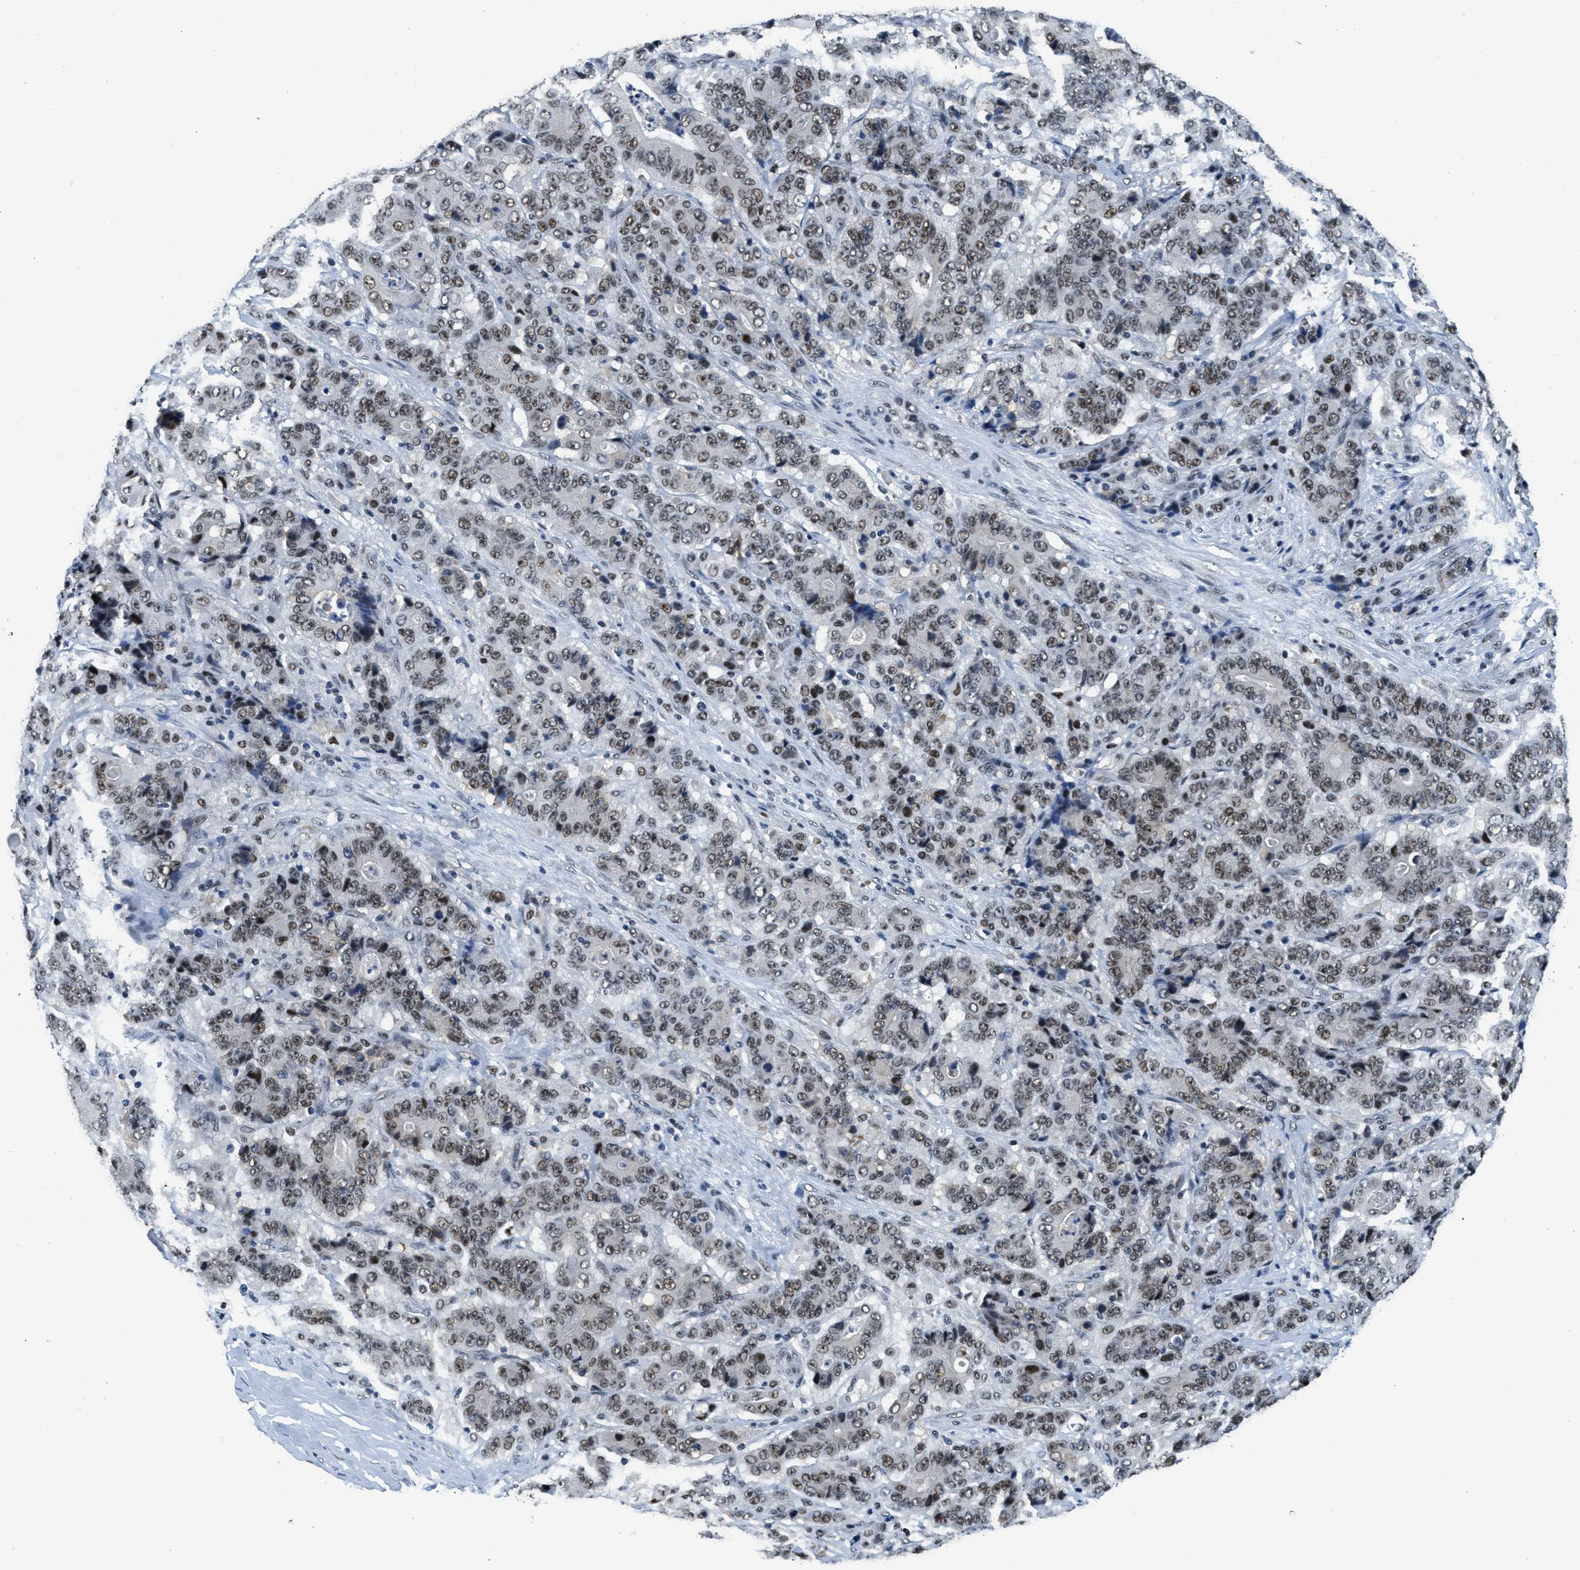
{"staining": {"intensity": "moderate", "quantity": ">75%", "location": "nuclear"}, "tissue": "stomach cancer", "cell_type": "Tumor cells", "image_type": "cancer", "snomed": [{"axis": "morphology", "description": "Adenocarcinoma, NOS"}, {"axis": "topography", "description": "Stomach"}], "caption": "Adenocarcinoma (stomach) stained with a brown dye exhibits moderate nuclear positive staining in approximately >75% of tumor cells.", "gene": "SSB", "patient": {"sex": "female", "age": 73}}